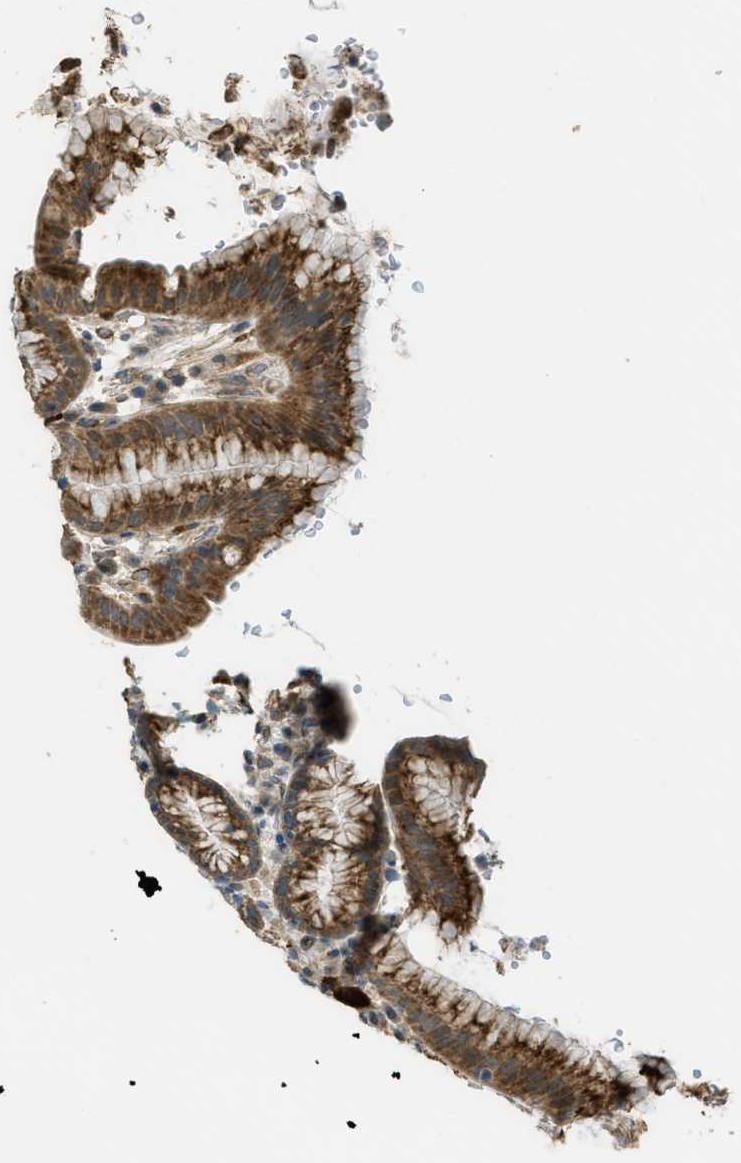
{"staining": {"intensity": "moderate", "quantity": ">75%", "location": "cytoplasmic/membranous"}, "tissue": "stomach", "cell_type": "Glandular cells", "image_type": "normal", "snomed": [{"axis": "morphology", "description": "Normal tissue, NOS"}, {"axis": "topography", "description": "Stomach, lower"}], "caption": "Stomach stained with immunohistochemistry (IHC) reveals moderate cytoplasmic/membranous staining in about >75% of glandular cells.", "gene": "IGF2BP2", "patient": {"sex": "male", "age": 52}}